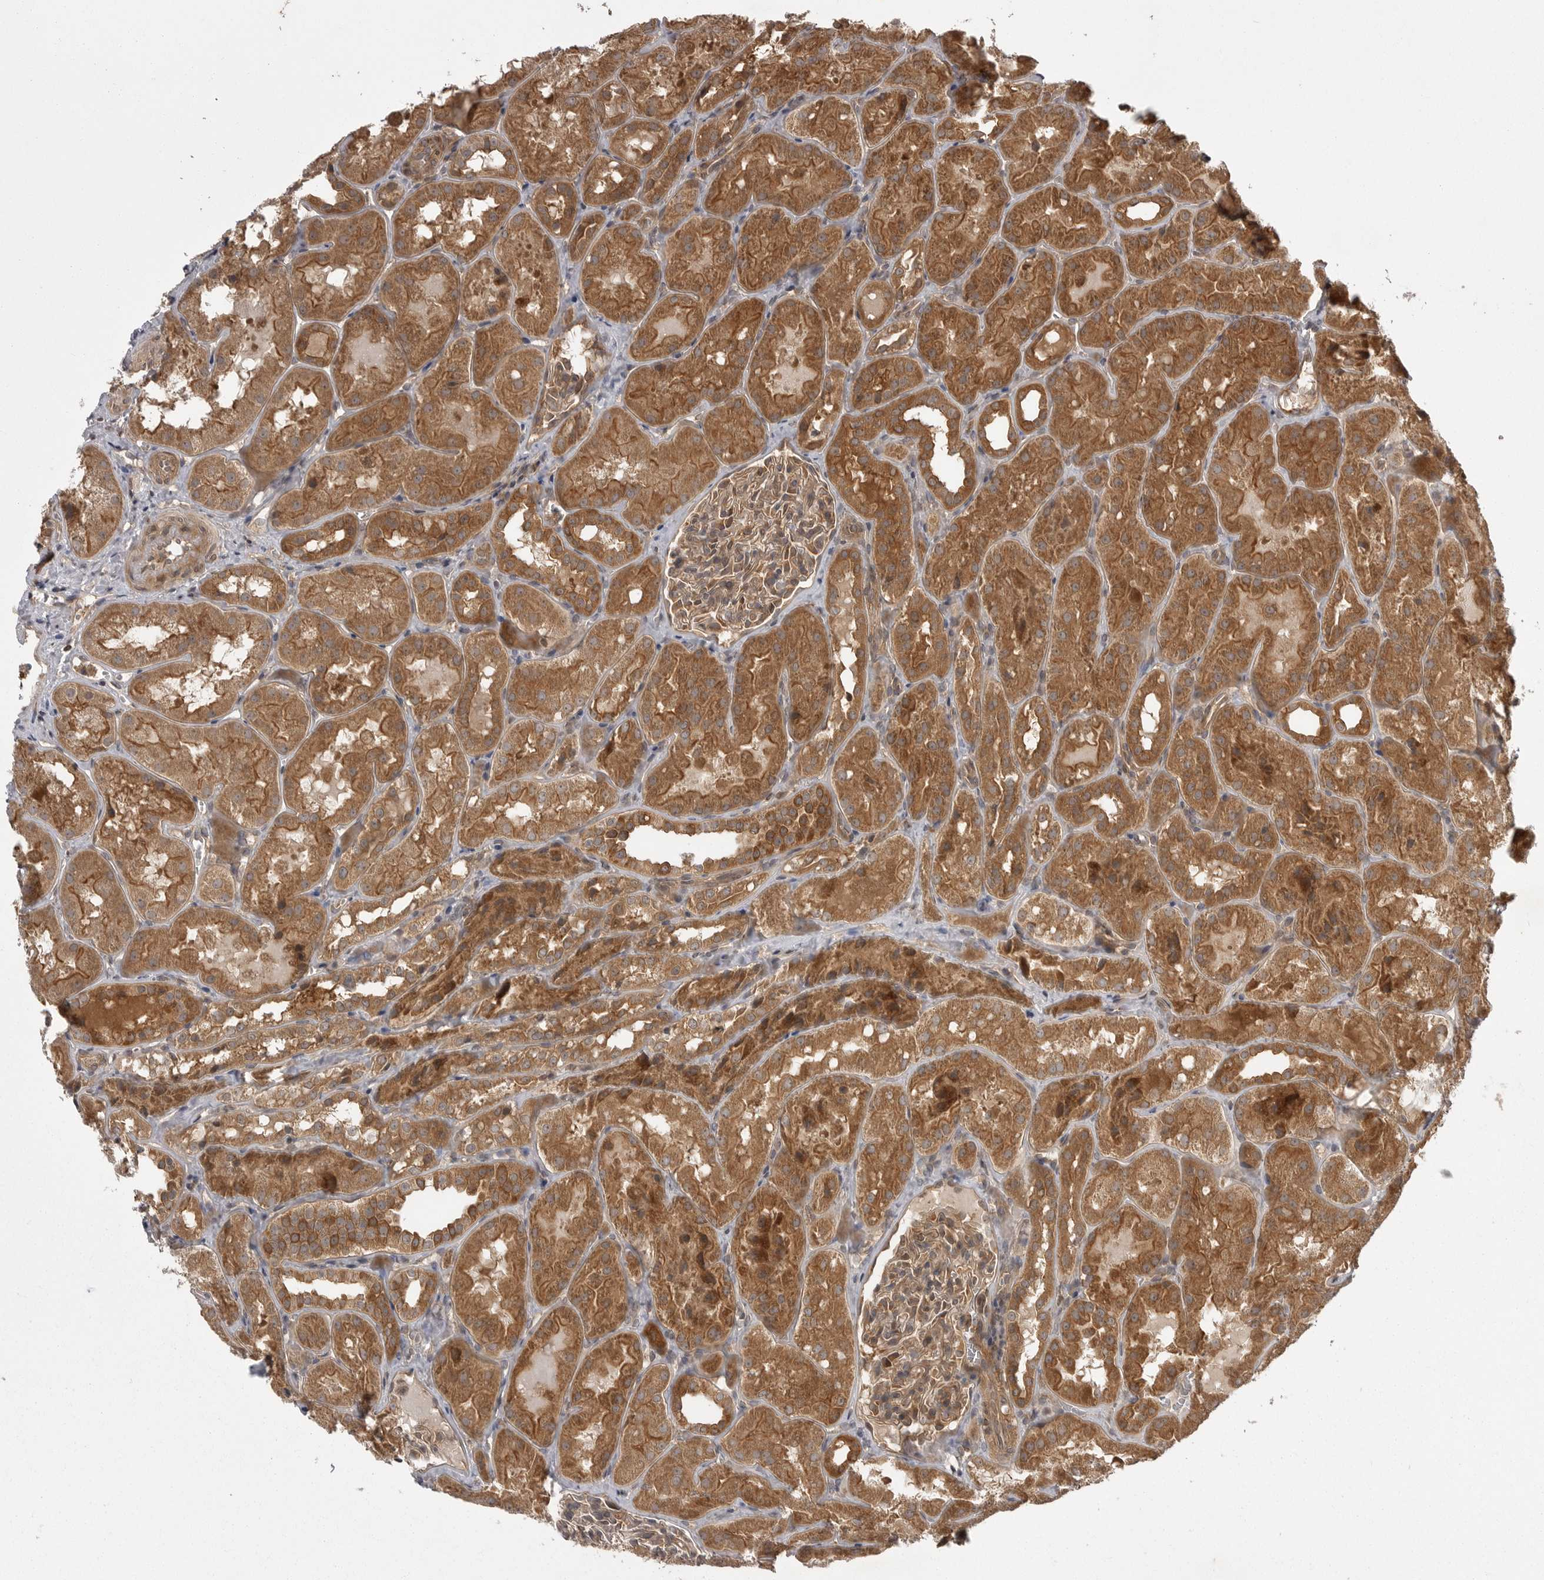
{"staining": {"intensity": "moderate", "quantity": ">75%", "location": "cytoplasmic/membranous"}, "tissue": "kidney", "cell_type": "Cells in glomeruli", "image_type": "normal", "snomed": [{"axis": "morphology", "description": "Normal tissue, NOS"}, {"axis": "topography", "description": "Kidney"}], "caption": "The photomicrograph reveals a brown stain indicating the presence of a protein in the cytoplasmic/membranous of cells in glomeruli in kidney.", "gene": "STK24", "patient": {"sex": "male", "age": 16}}